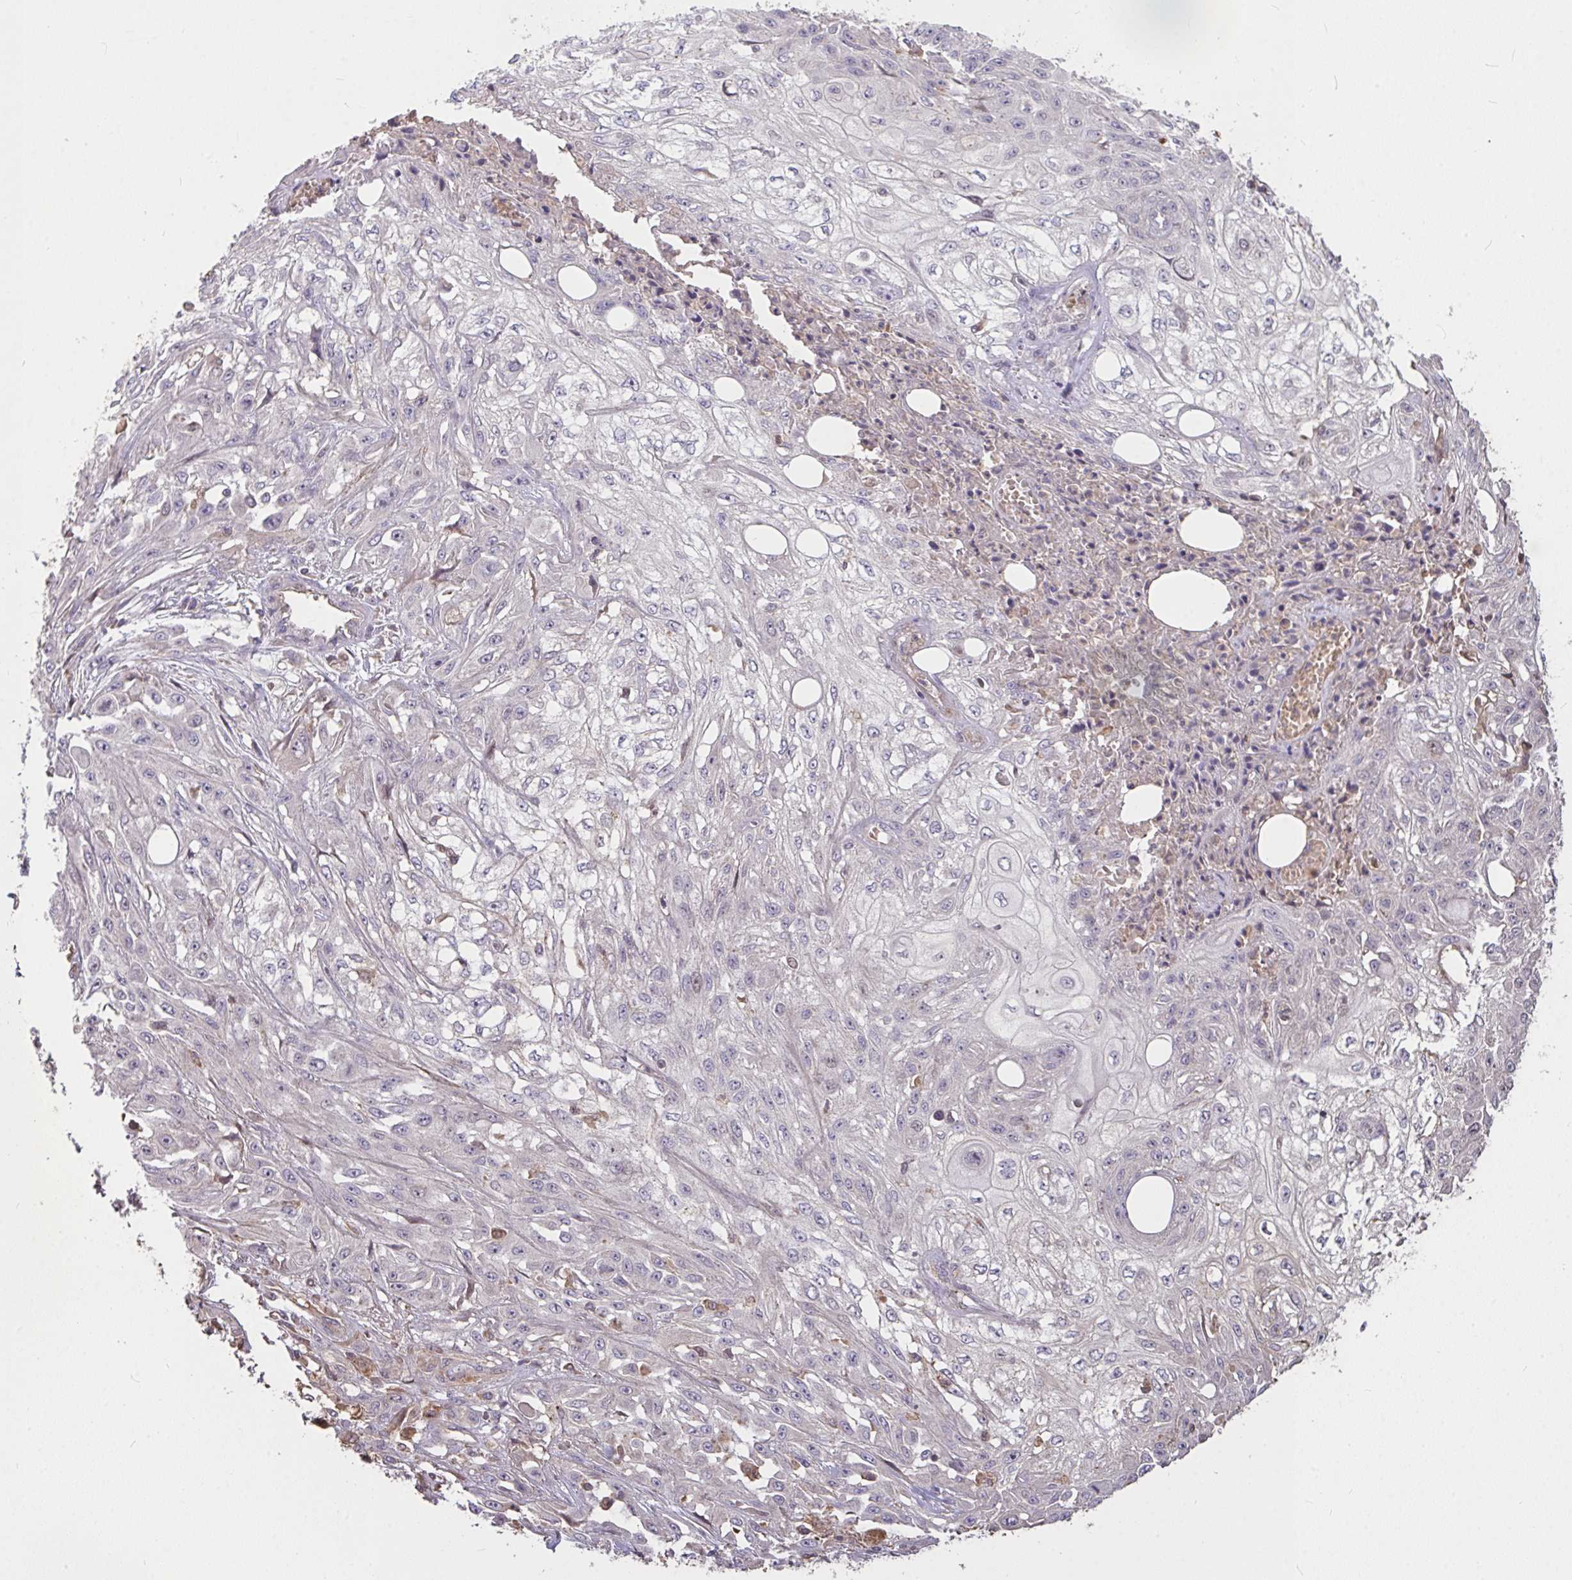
{"staining": {"intensity": "negative", "quantity": "none", "location": "none"}, "tissue": "skin cancer", "cell_type": "Tumor cells", "image_type": "cancer", "snomed": [{"axis": "morphology", "description": "Squamous cell carcinoma, NOS"}, {"axis": "morphology", "description": "Squamous cell carcinoma, metastatic, NOS"}, {"axis": "topography", "description": "Skin"}, {"axis": "topography", "description": "Lymph node"}], "caption": "Tumor cells show no significant positivity in skin squamous cell carcinoma.", "gene": "FCER1A", "patient": {"sex": "male", "age": 75}}